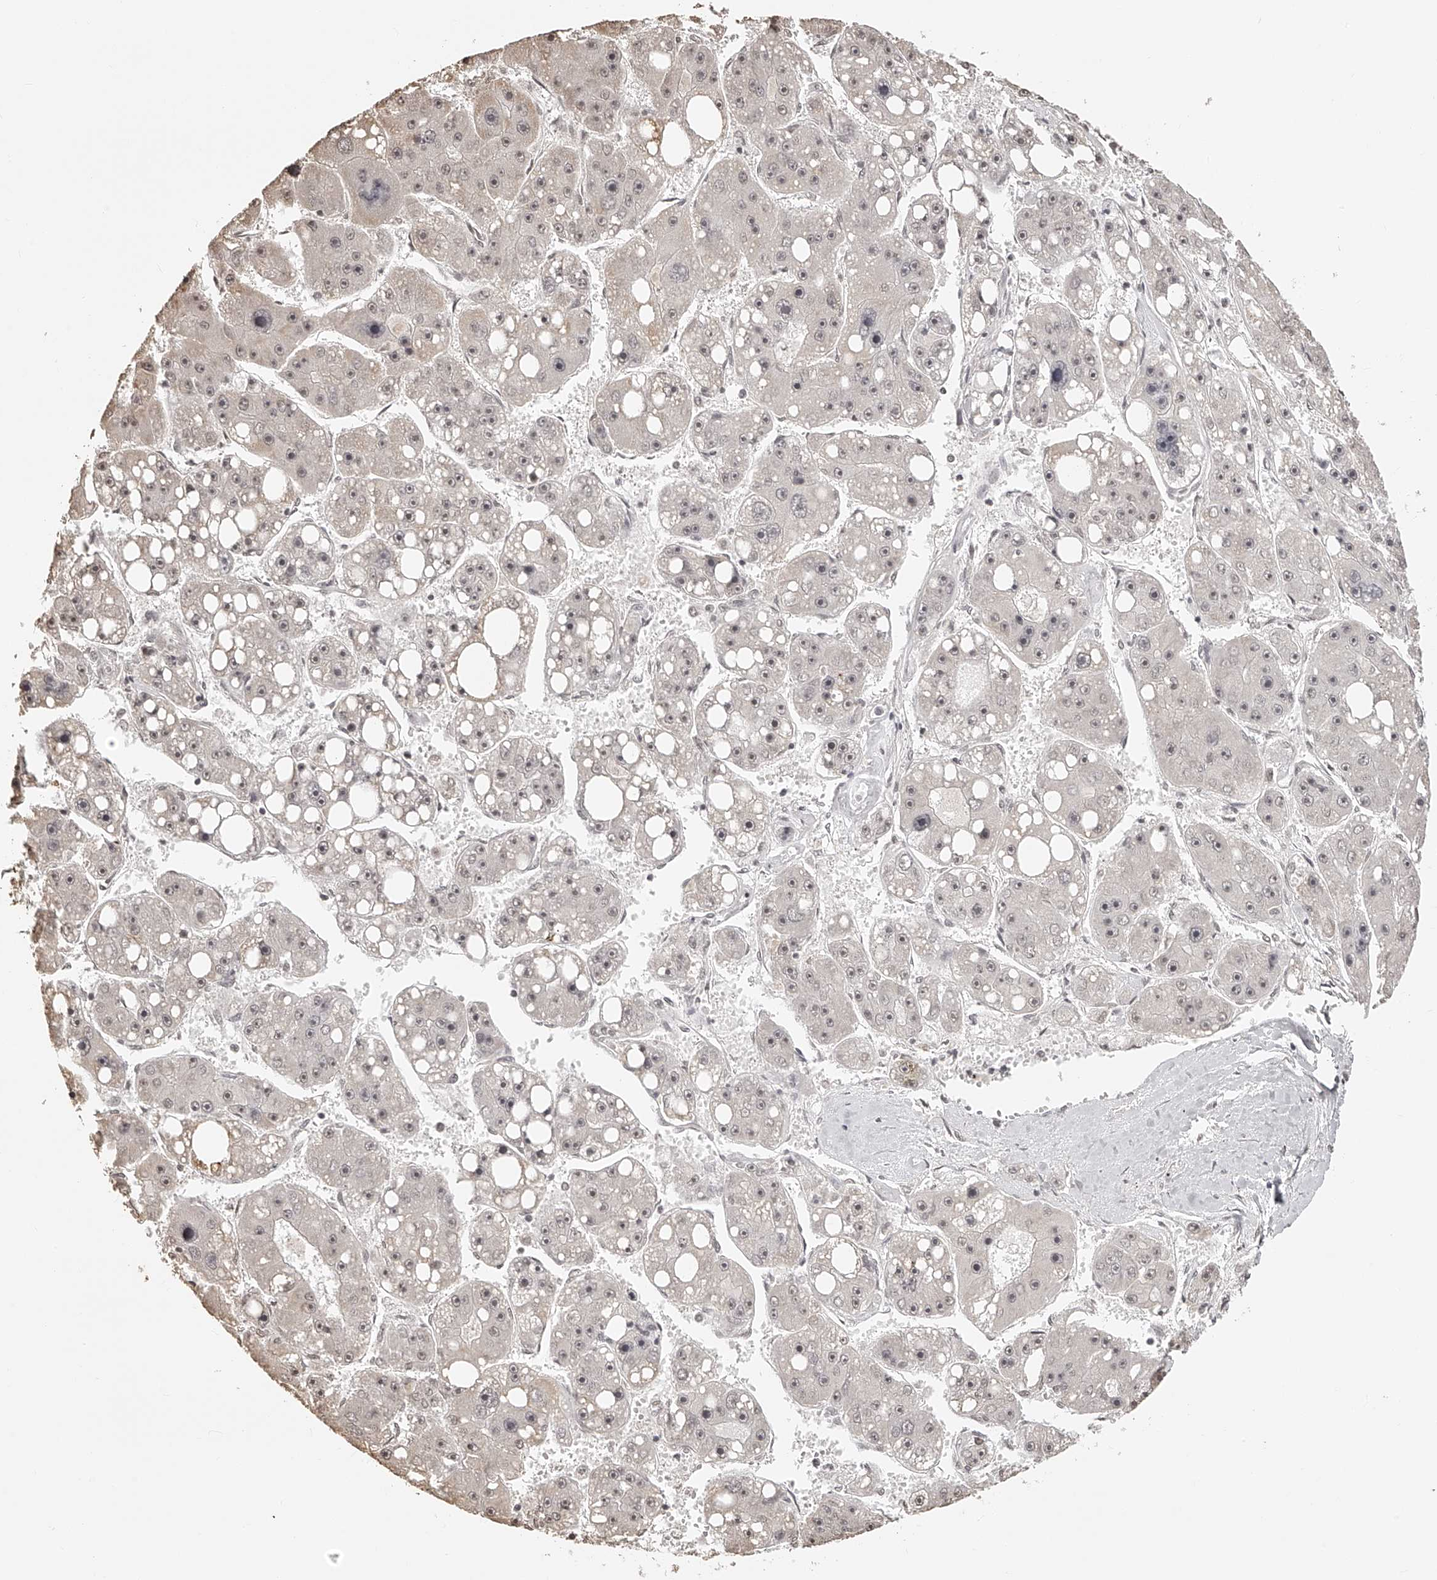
{"staining": {"intensity": "weak", "quantity": "<25%", "location": "nuclear"}, "tissue": "liver cancer", "cell_type": "Tumor cells", "image_type": "cancer", "snomed": [{"axis": "morphology", "description": "Carcinoma, Hepatocellular, NOS"}, {"axis": "topography", "description": "Liver"}], "caption": "High magnification brightfield microscopy of hepatocellular carcinoma (liver) stained with DAB (3,3'-diaminobenzidine) (brown) and counterstained with hematoxylin (blue): tumor cells show no significant expression.", "gene": "ZNF503", "patient": {"sex": "female", "age": 61}}